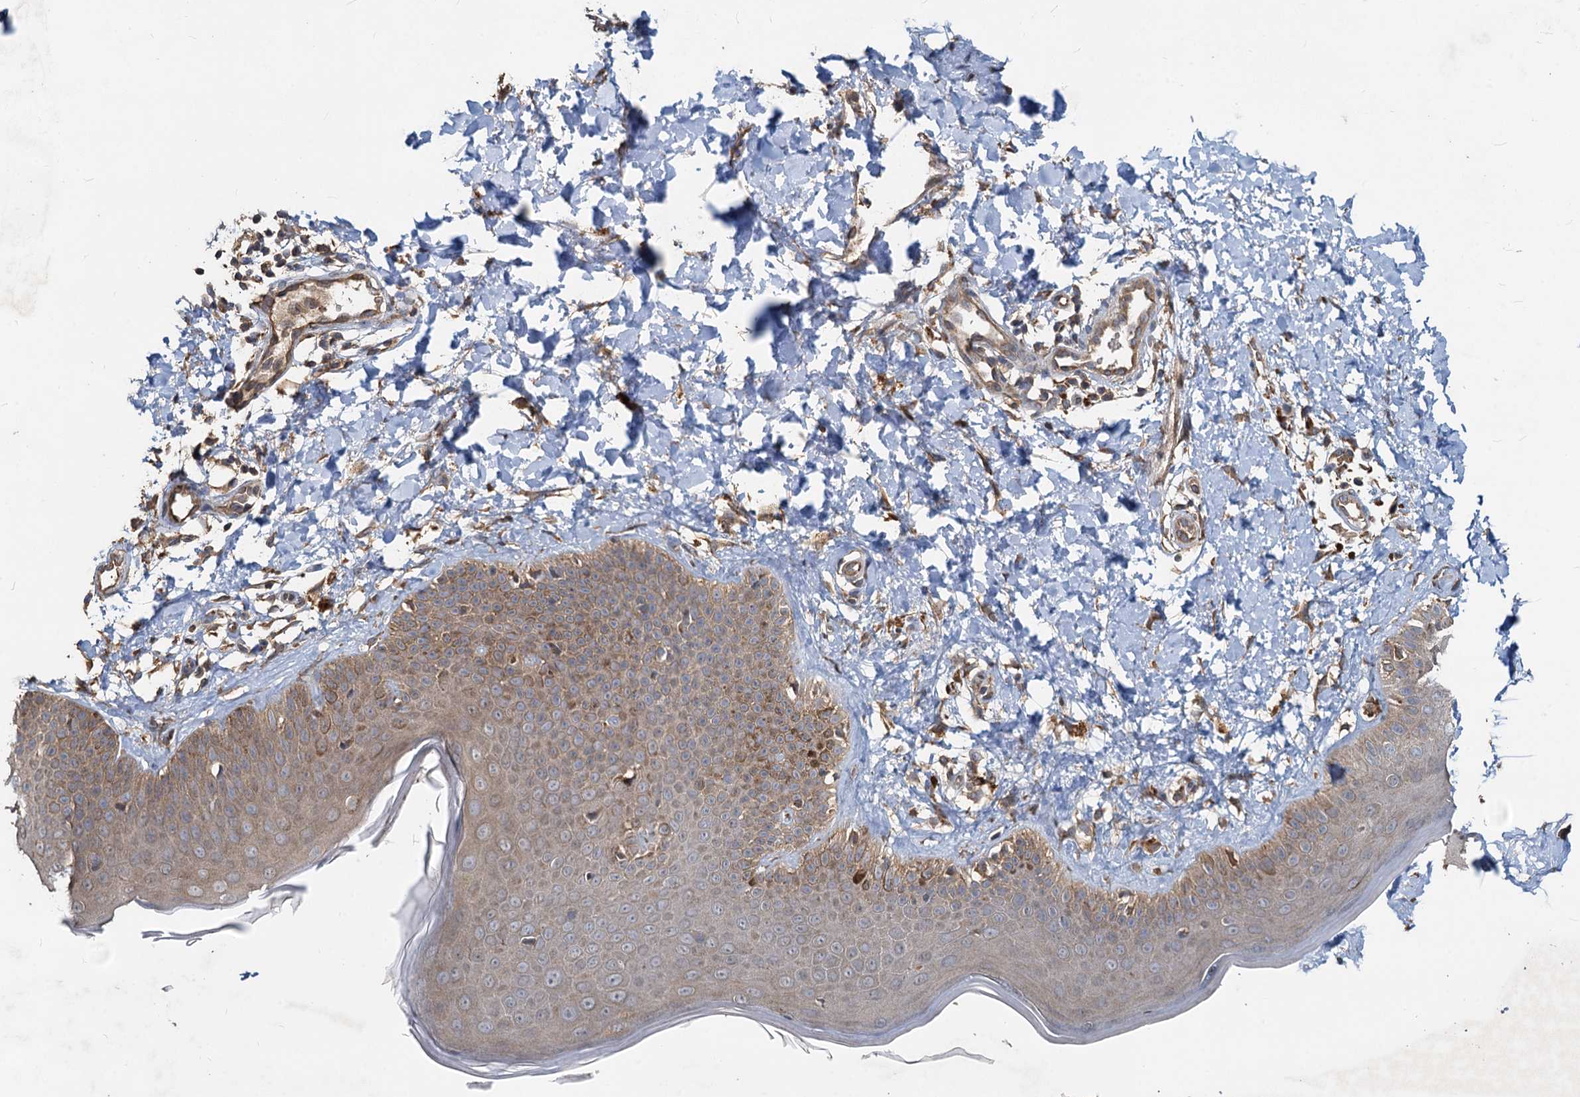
{"staining": {"intensity": "moderate", "quantity": ">75%", "location": "cytoplasmic/membranous"}, "tissue": "skin", "cell_type": "Fibroblasts", "image_type": "normal", "snomed": [{"axis": "morphology", "description": "Normal tissue, NOS"}, {"axis": "topography", "description": "Skin"}], "caption": "This is a photomicrograph of IHC staining of benign skin, which shows moderate positivity in the cytoplasmic/membranous of fibroblasts.", "gene": "HYI", "patient": {"sex": "male", "age": 52}}